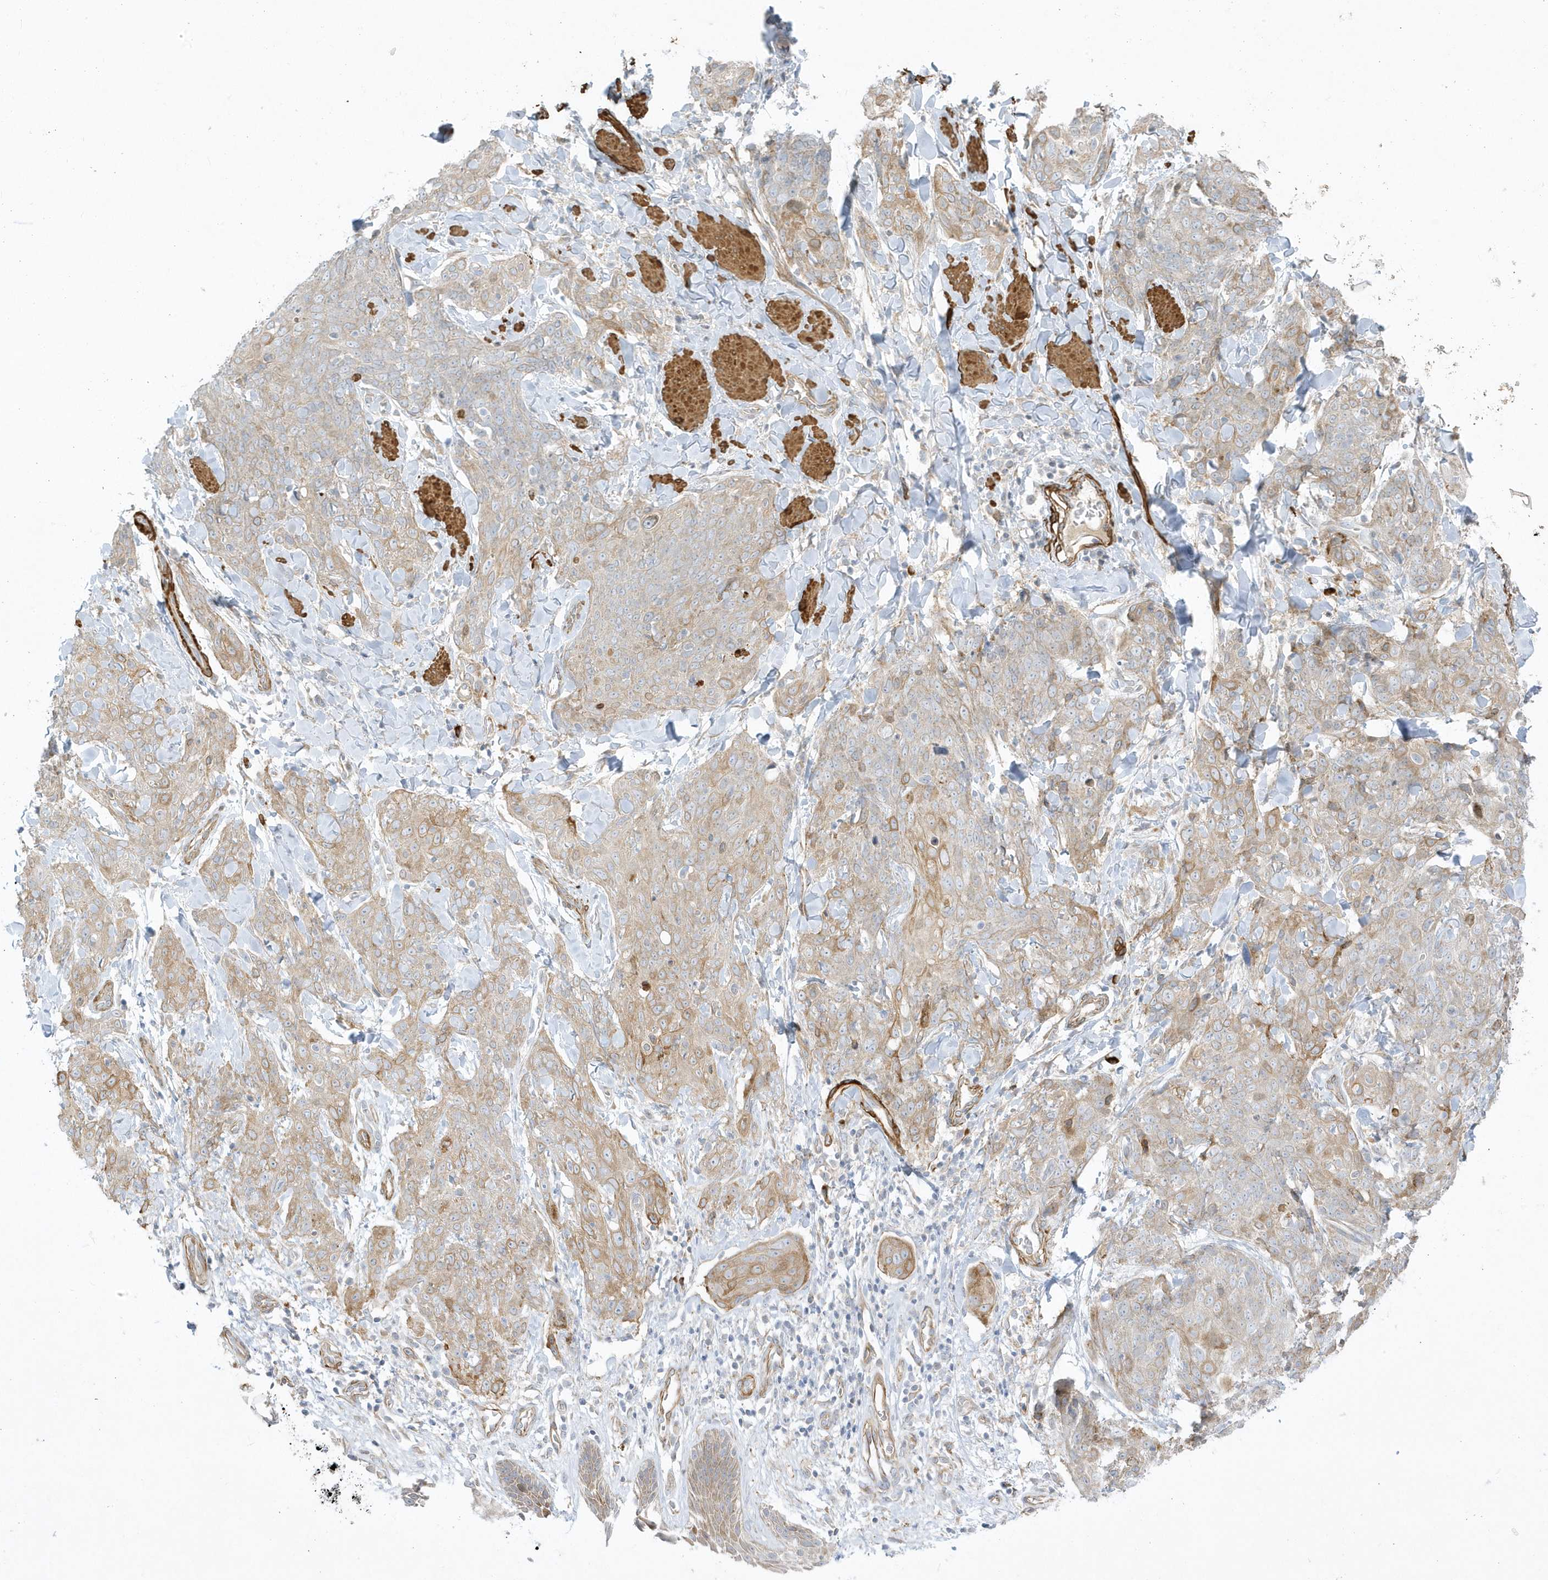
{"staining": {"intensity": "moderate", "quantity": "25%-75%", "location": "cytoplasmic/membranous"}, "tissue": "skin cancer", "cell_type": "Tumor cells", "image_type": "cancer", "snomed": [{"axis": "morphology", "description": "Squamous cell carcinoma, NOS"}, {"axis": "topography", "description": "Skin"}, {"axis": "topography", "description": "Vulva"}], "caption": "Protein staining of skin cancer tissue shows moderate cytoplasmic/membranous positivity in approximately 25%-75% of tumor cells.", "gene": "THADA", "patient": {"sex": "female", "age": 85}}